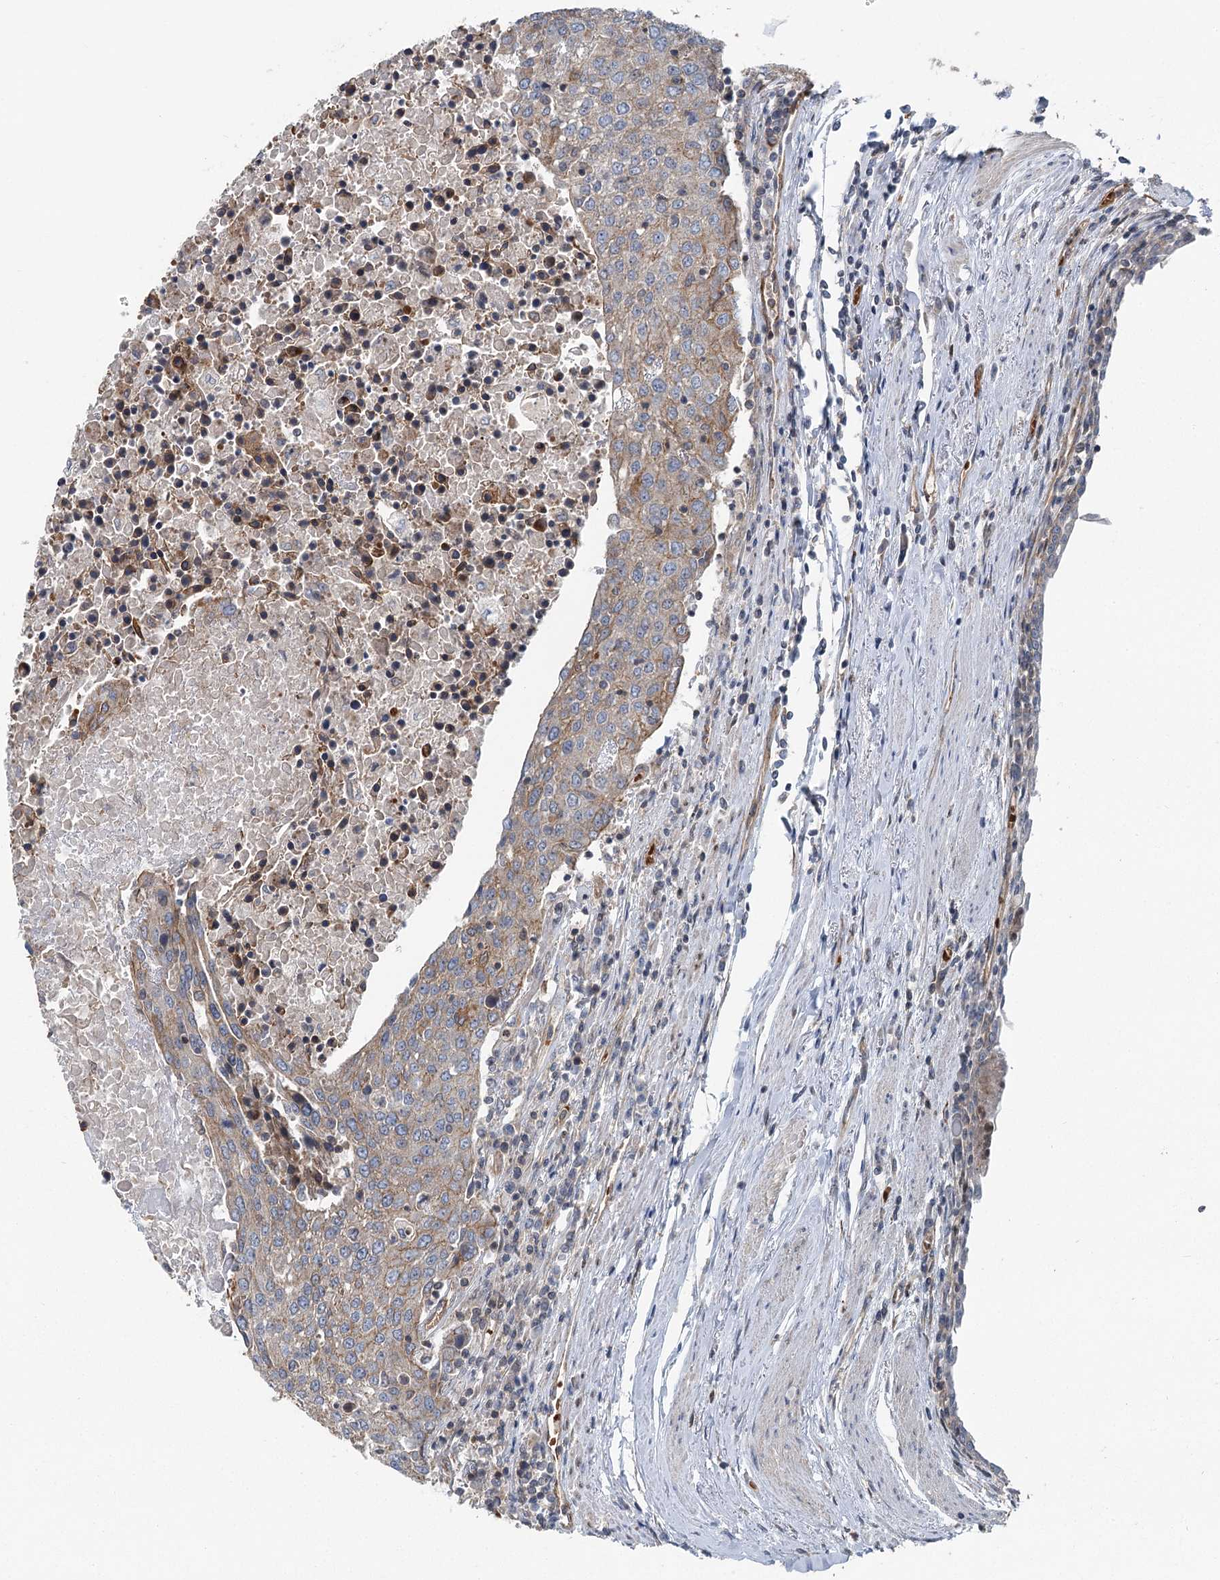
{"staining": {"intensity": "weak", "quantity": "<25%", "location": "cytoplasmic/membranous"}, "tissue": "urothelial cancer", "cell_type": "Tumor cells", "image_type": "cancer", "snomed": [{"axis": "morphology", "description": "Urothelial carcinoma, High grade"}, {"axis": "topography", "description": "Urinary bladder"}], "caption": "Immunohistochemistry photomicrograph of neoplastic tissue: human high-grade urothelial carcinoma stained with DAB (3,3'-diaminobenzidine) shows no significant protein staining in tumor cells.", "gene": "IQSEC1", "patient": {"sex": "female", "age": 85}}